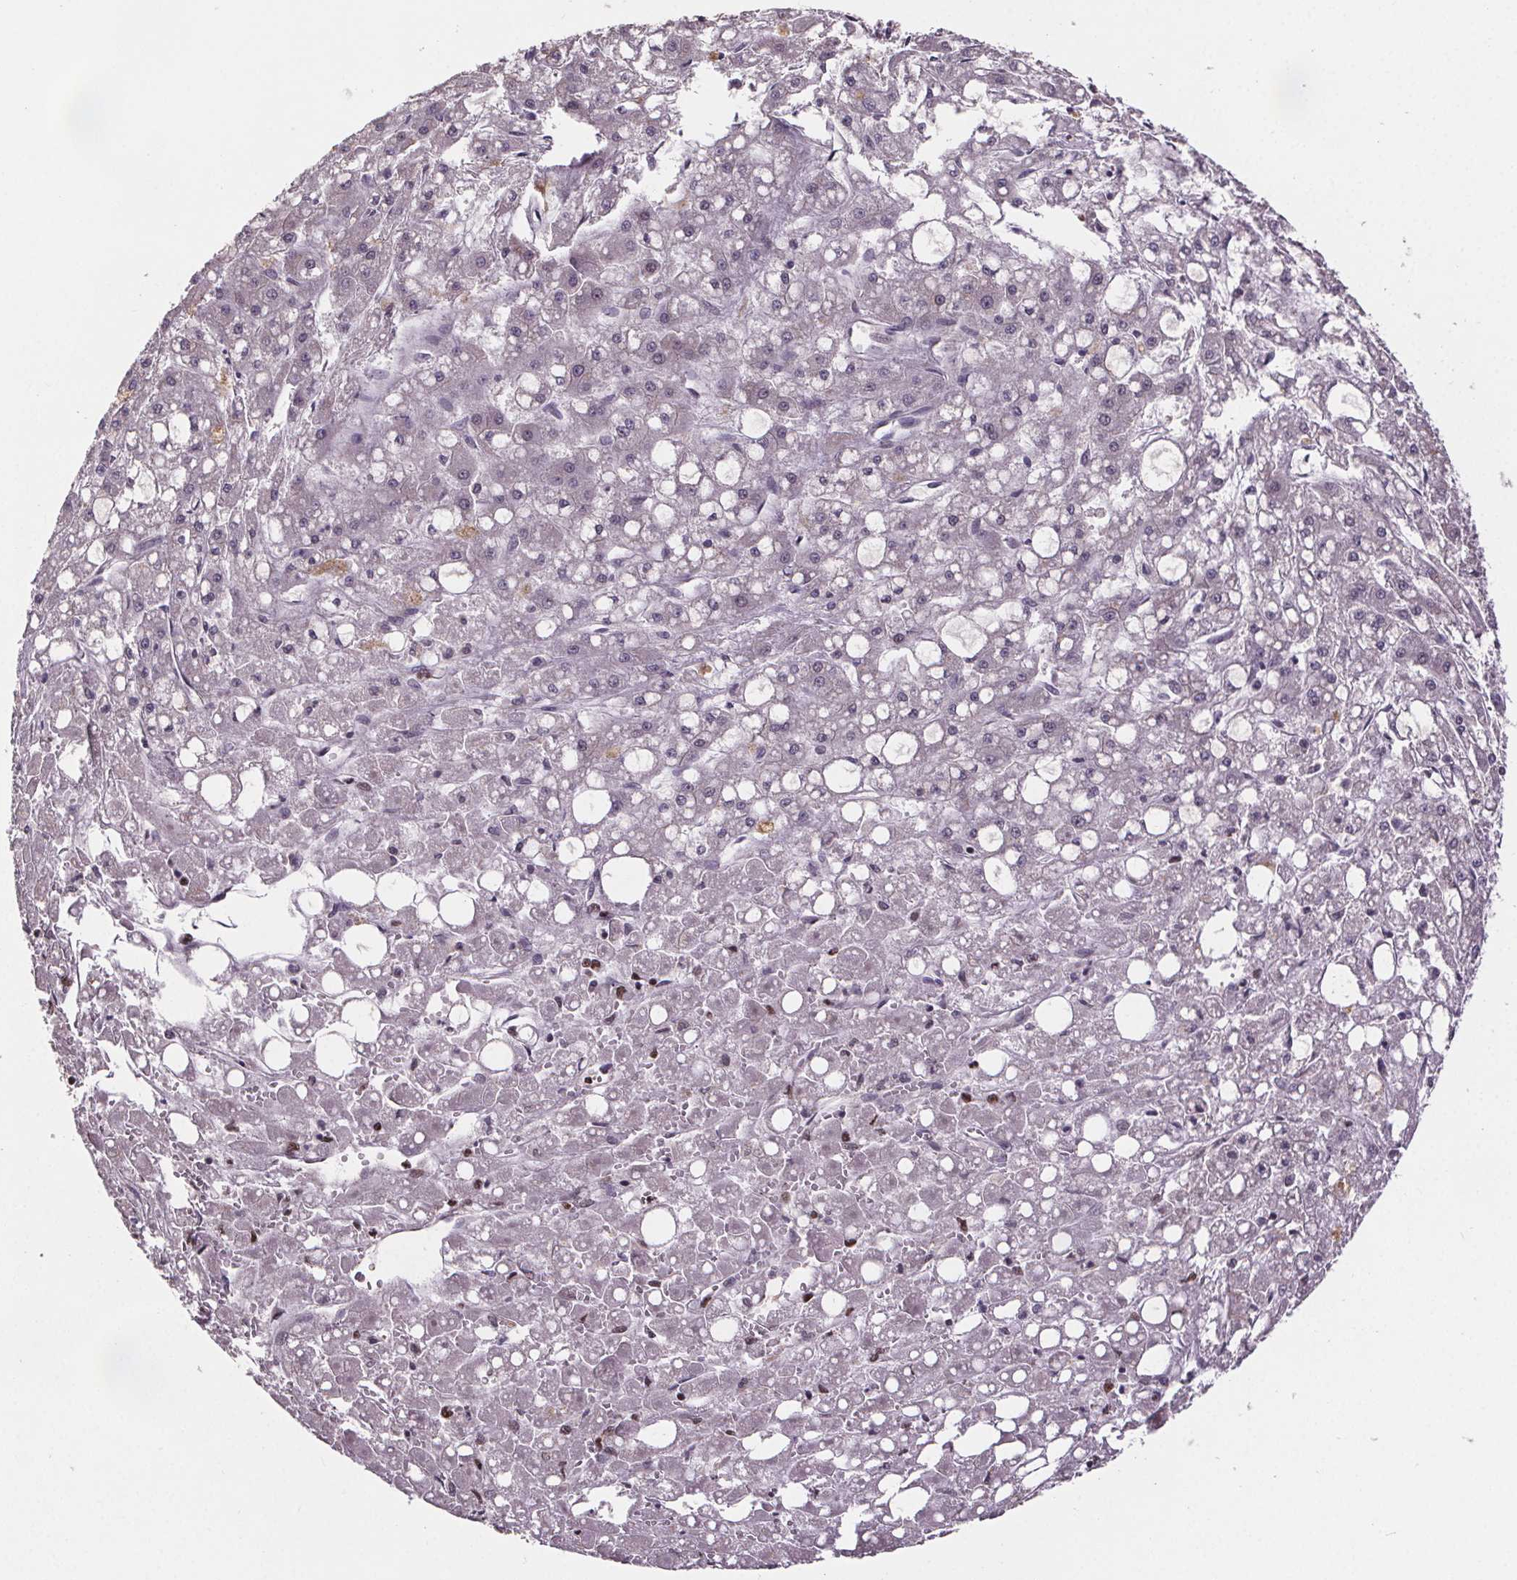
{"staining": {"intensity": "moderate", "quantity": "<25%", "location": "nuclear"}, "tissue": "liver cancer", "cell_type": "Tumor cells", "image_type": "cancer", "snomed": [{"axis": "morphology", "description": "Carcinoma, Hepatocellular, NOS"}, {"axis": "topography", "description": "Liver"}], "caption": "Human hepatocellular carcinoma (liver) stained with a protein marker exhibits moderate staining in tumor cells.", "gene": "JARID2", "patient": {"sex": "male", "age": 67}}